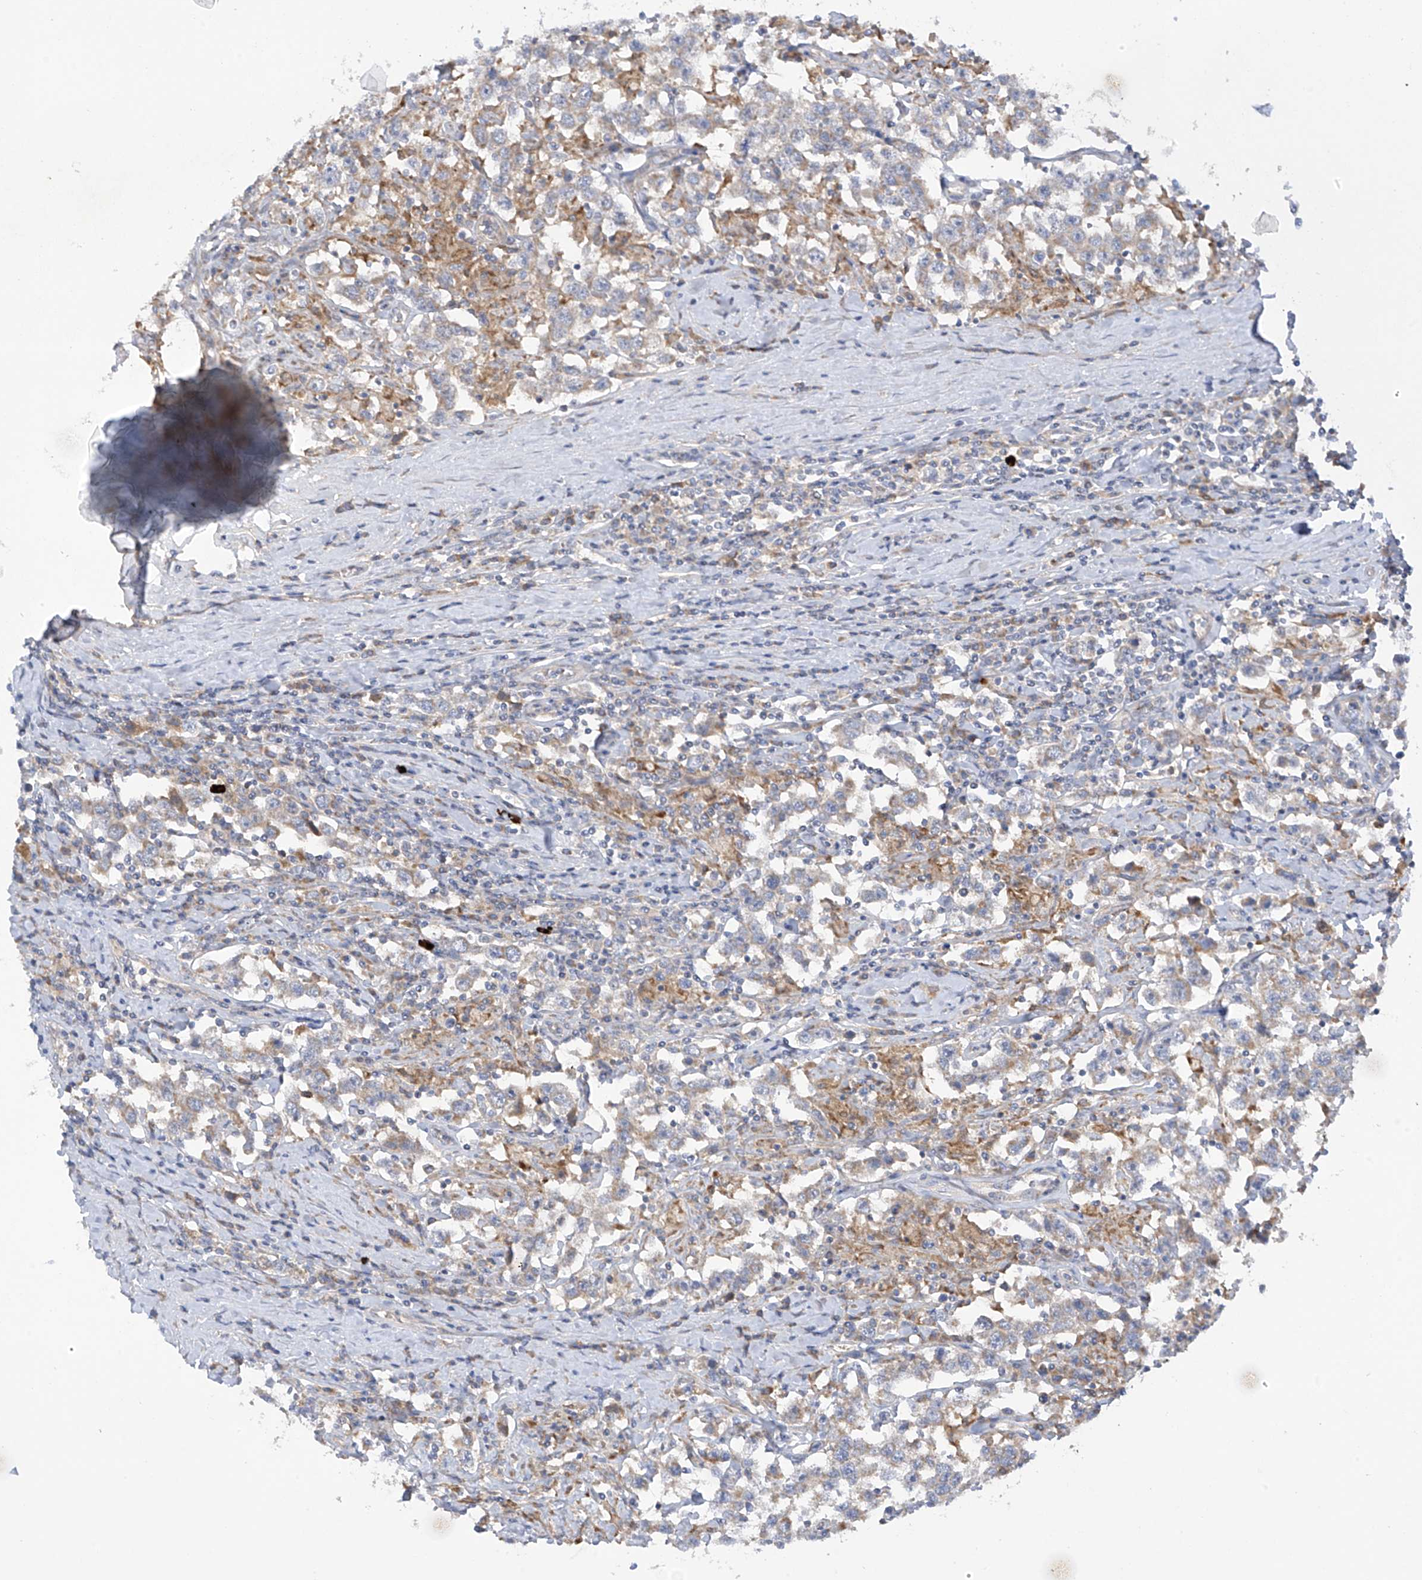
{"staining": {"intensity": "moderate", "quantity": "25%-75%", "location": "cytoplasmic/membranous"}, "tissue": "testis cancer", "cell_type": "Tumor cells", "image_type": "cancer", "snomed": [{"axis": "morphology", "description": "Seminoma, NOS"}, {"axis": "topography", "description": "Testis"}], "caption": "DAB immunohistochemical staining of testis cancer reveals moderate cytoplasmic/membranous protein expression in about 25%-75% of tumor cells.", "gene": "METTL18", "patient": {"sex": "male", "age": 41}}